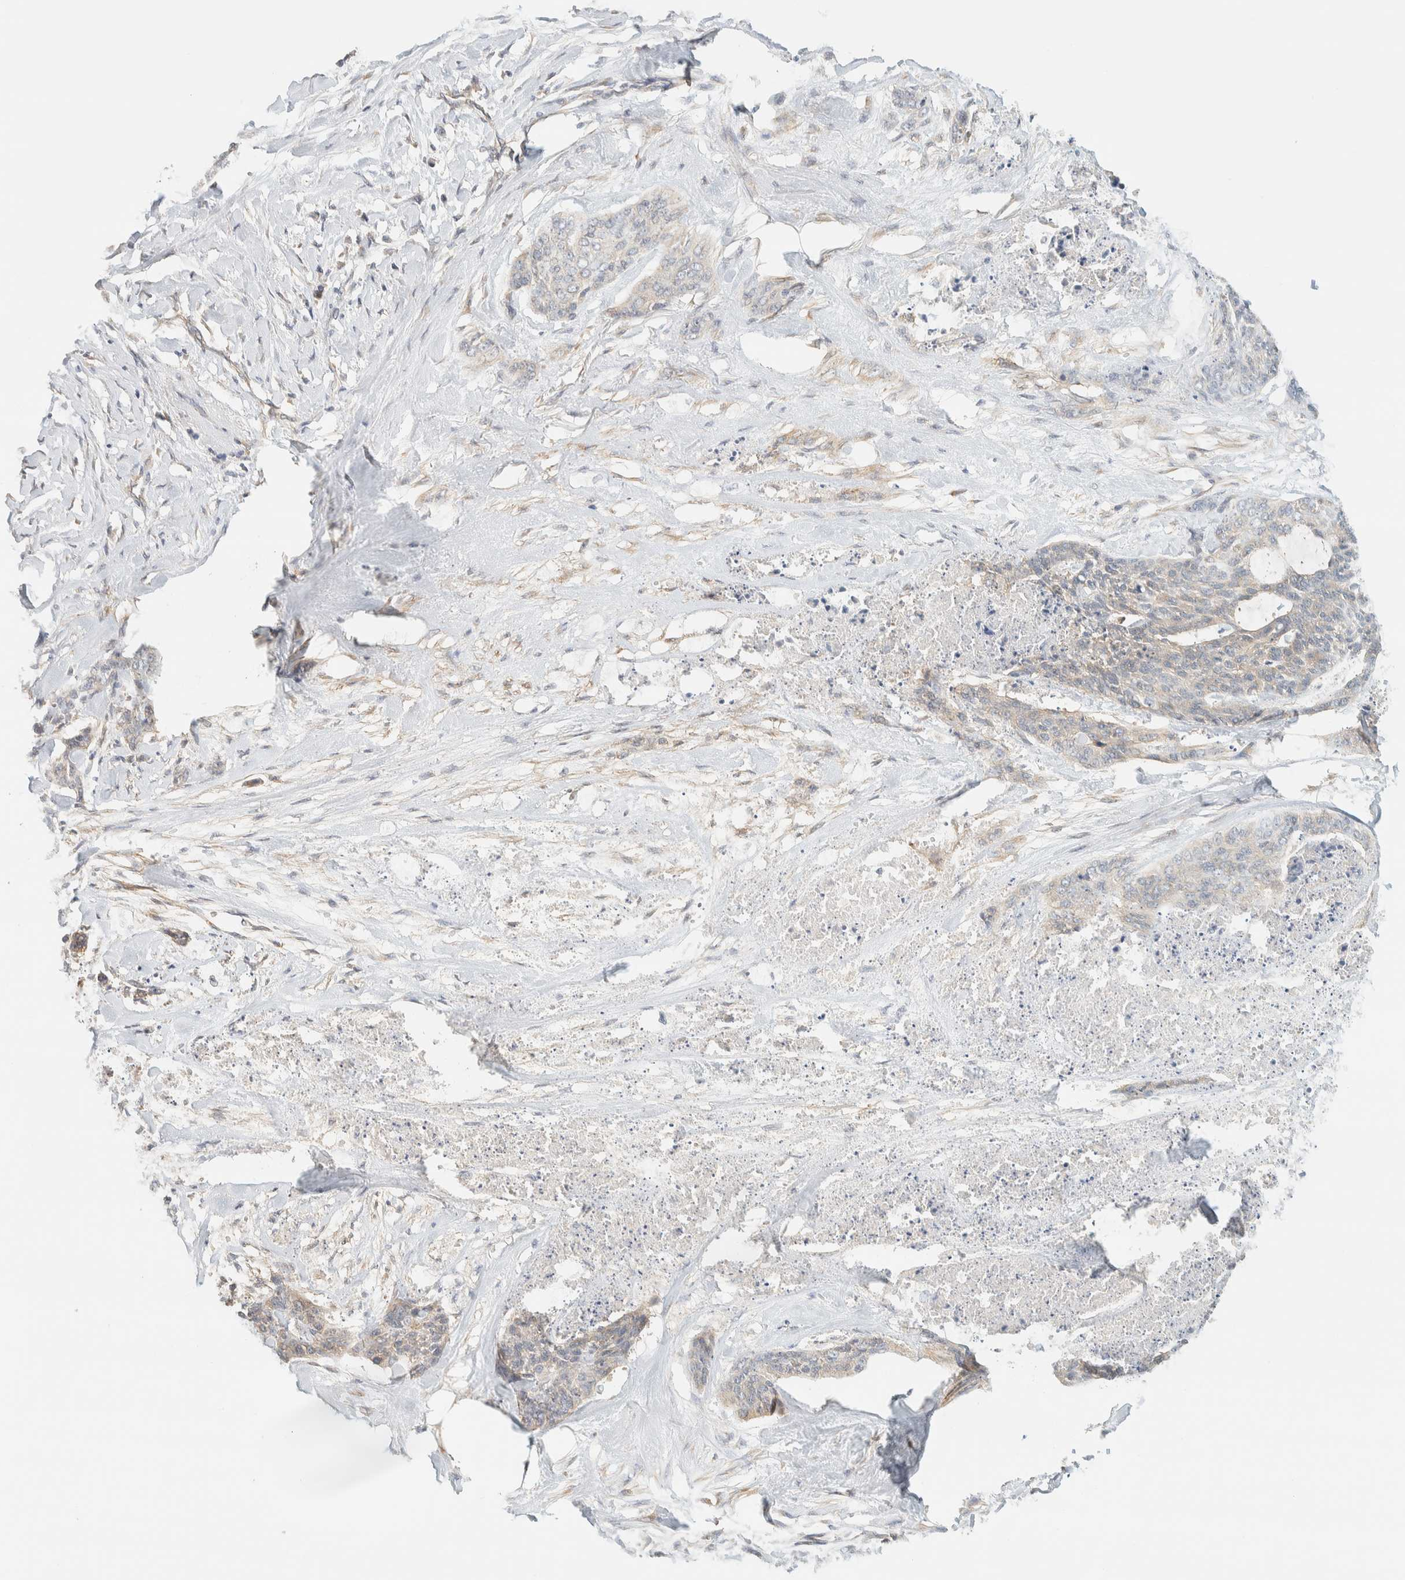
{"staining": {"intensity": "weak", "quantity": "<25%", "location": "cytoplasmic/membranous"}, "tissue": "skin cancer", "cell_type": "Tumor cells", "image_type": "cancer", "snomed": [{"axis": "morphology", "description": "Basal cell carcinoma"}, {"axis": "topography", "description": "Skin"}], "caption": "High magnification brightfield microscopy of skin cancer stained with DAB (3,3'-diaminobenzidine) (brown) and counterstained with hematoxylin (blue): tumor cells show no significant expression.", "gene": "LIMA1", "patient": {"sex": "female", "age": 64}}